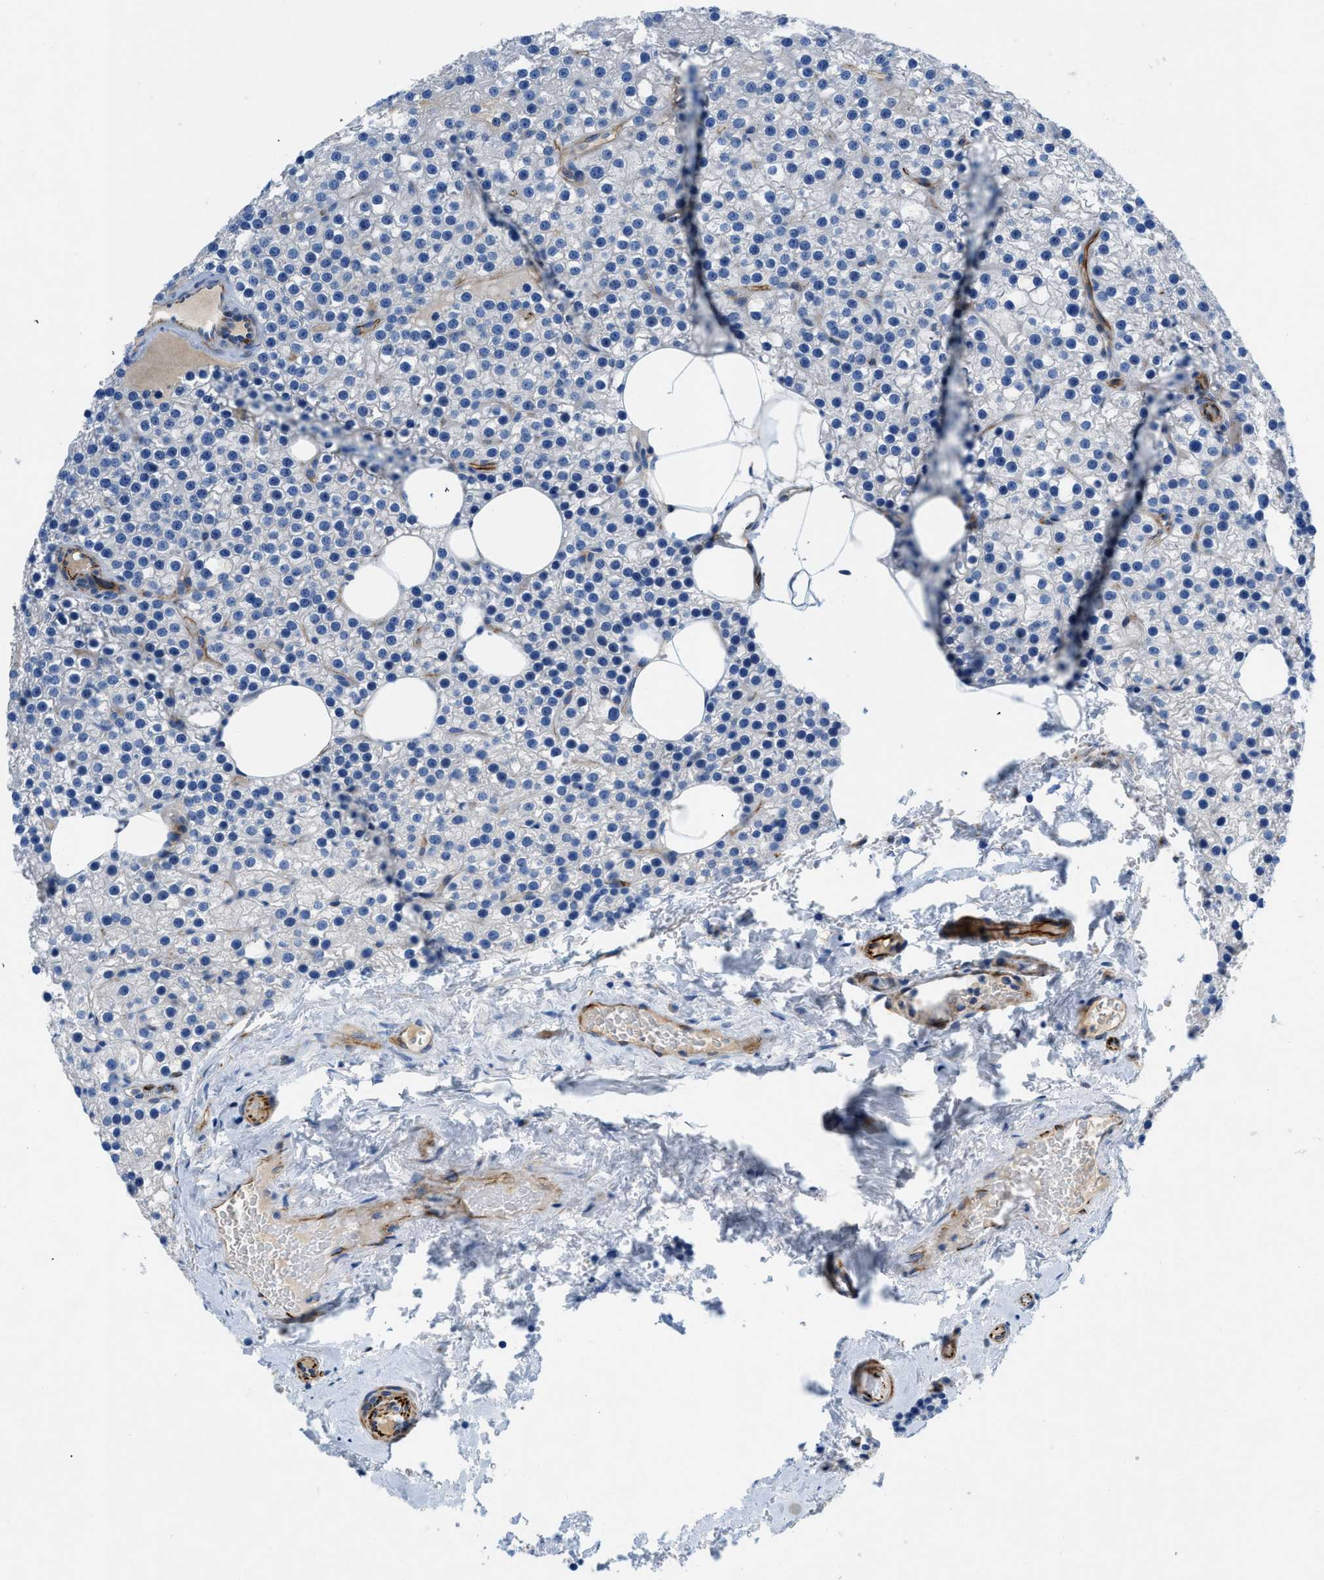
{"staining": {"intensity": "negative", "quantity": "none", "location": "none"}, "tissue": "parathyroid gland", "cell_type": "Glandular cells", "image_type": "normal", "snomed": [{"axis": "morphology", "description": "Normal tissue, NOS"}, {"axis": "morphology", "description": "Adenoma, NOS"}, {"axis": "topography", "description": "Parathyroid gland"}], "caption": "There is no significant expression in glandular cells of parathyroid gland. (DAB IHC, high magnification).", "gene": "XCR1", "patient": {"sex": "female", "age": 70}}